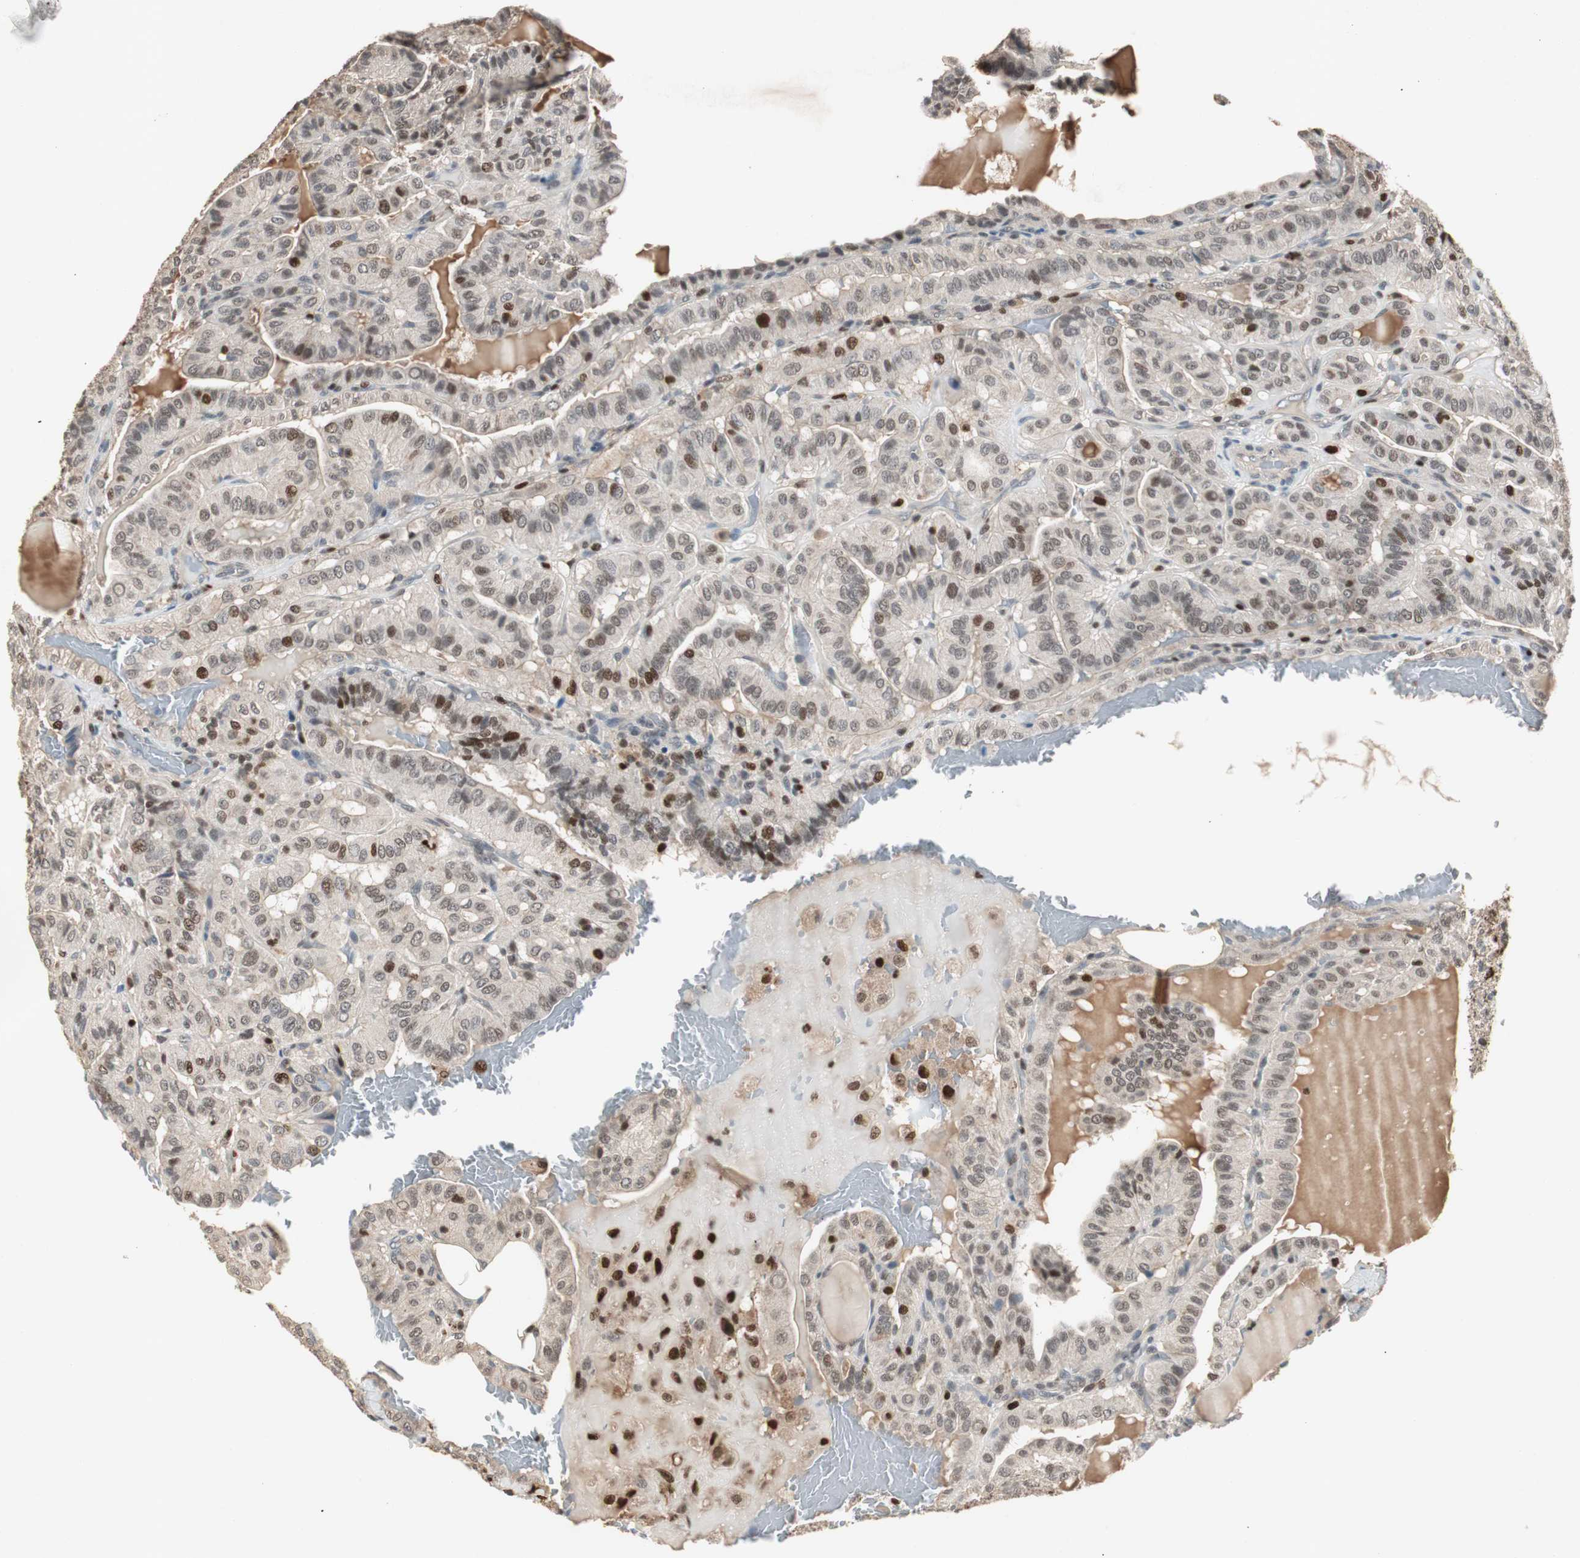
{"staining": {"intensity": "strong", "quantity": "<25%", "location": "nuclear"}, "tissue": "thyroid cancer", "cell_type": "Tumor cells", "image_type": "cancer", "snomed": [{"axis": "morphology", "description": "Papillary adenocarcinoma, NOS"}, {"axis": "topography", "description": "Thyroid gland"}], "caption": "Human papillary adenocarcinoma (thyroid) stained with a brown dye displays strong nuclear positive staining in about <25% of tumor cells.", "gene": "FEN1", "patient": {"sex": "male", "age": 77}}